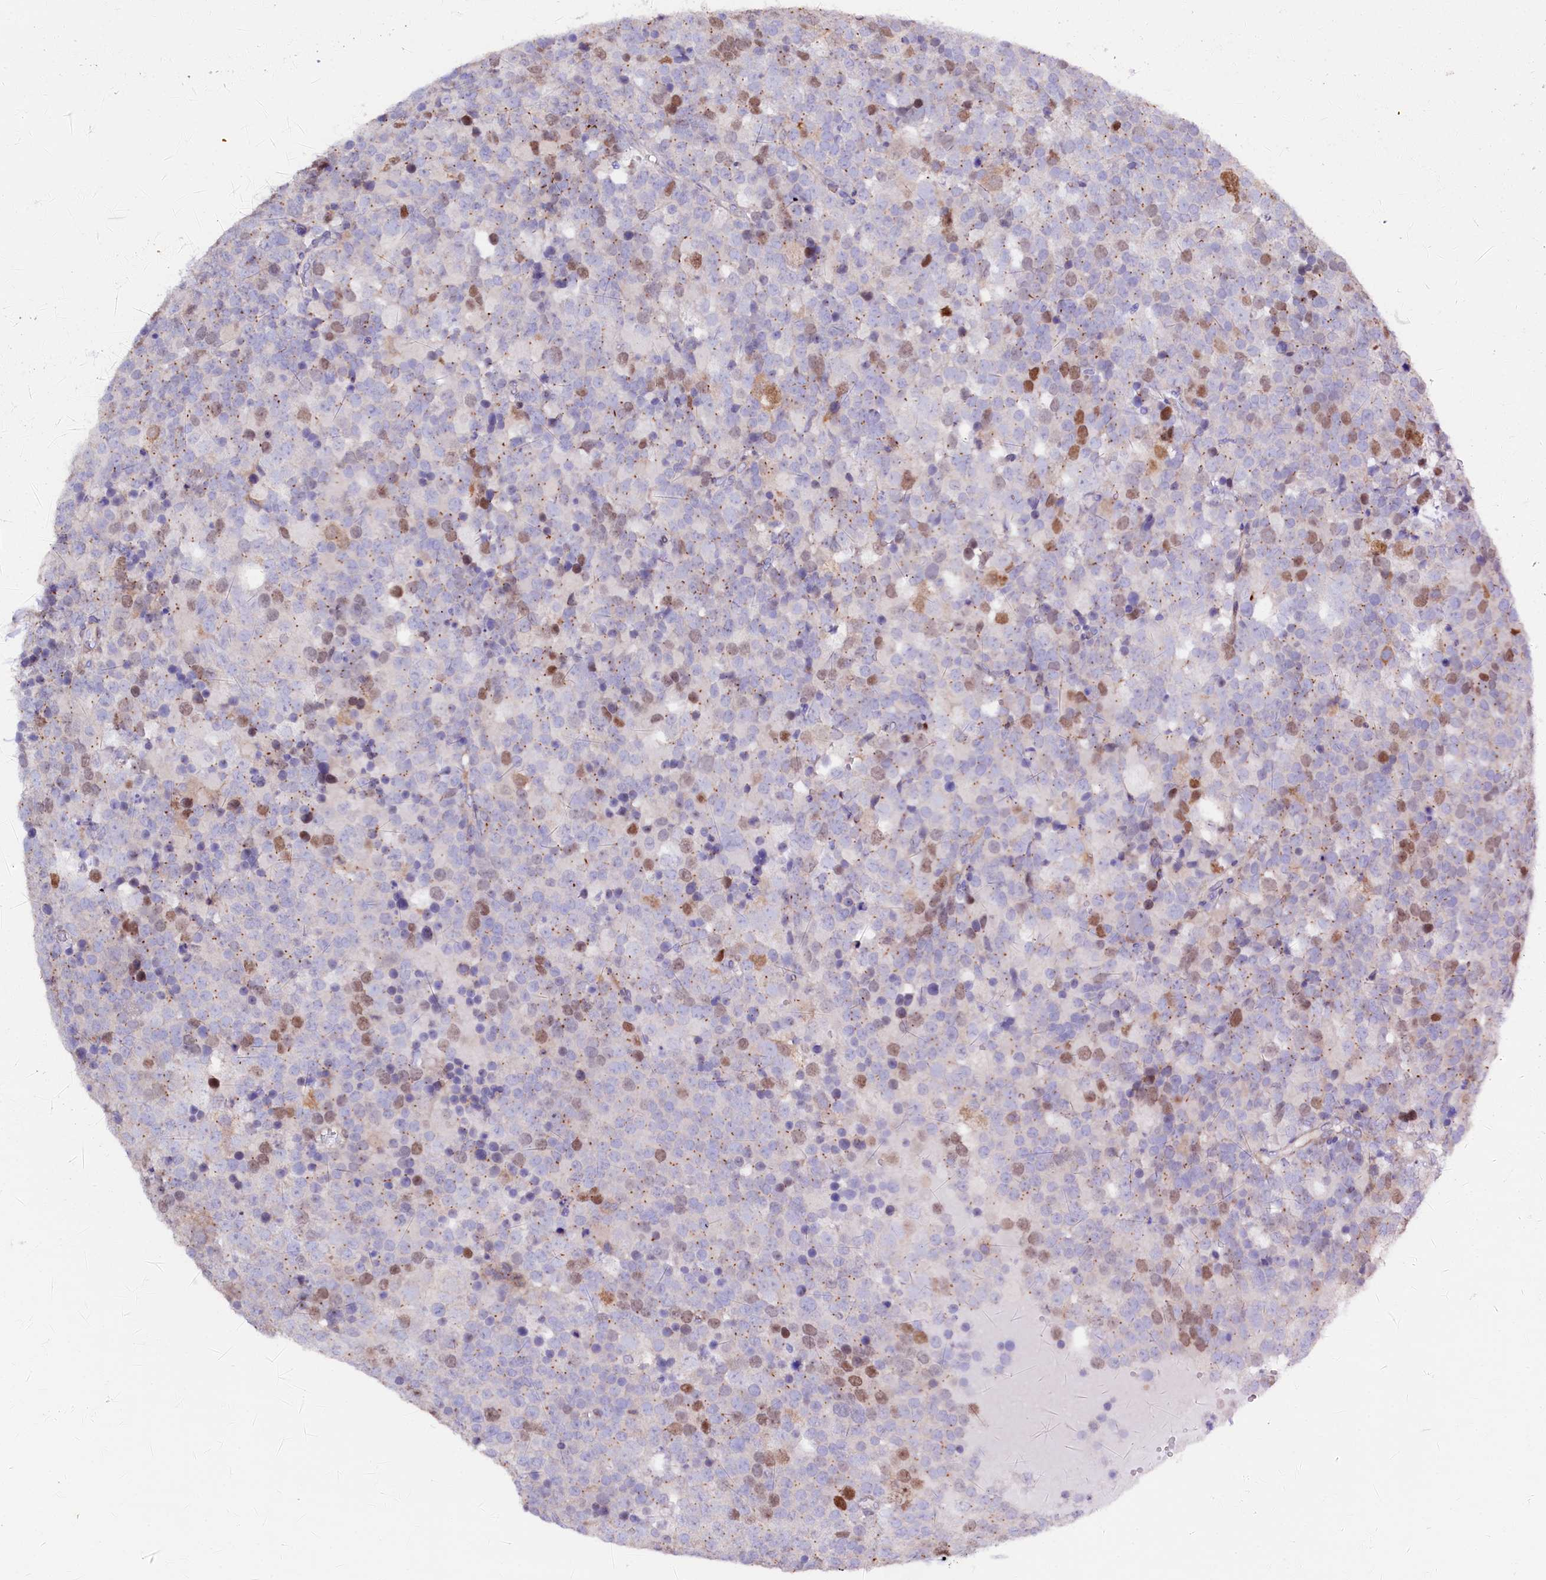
{"staining": {"intensity": "moderate", "quantity": "25%-75%", "location": "nuclear"}, "tissue": "testis cancer", "cell_type": "Tumor cells", "image_type": "cancer", "snomed": [{"axis": "morphology", "description": "Seminoma, NOS"}, {"axis": "topography", "description": "Testis"}], "caption": "Testis cancer tissue exhibits moderate nuclear positivity in approximately 25%-75% of tumor cells, visualized by immunohistochemistry.", "gene": "WNT8A", "patient": {"sex": "male", "age": 71}}